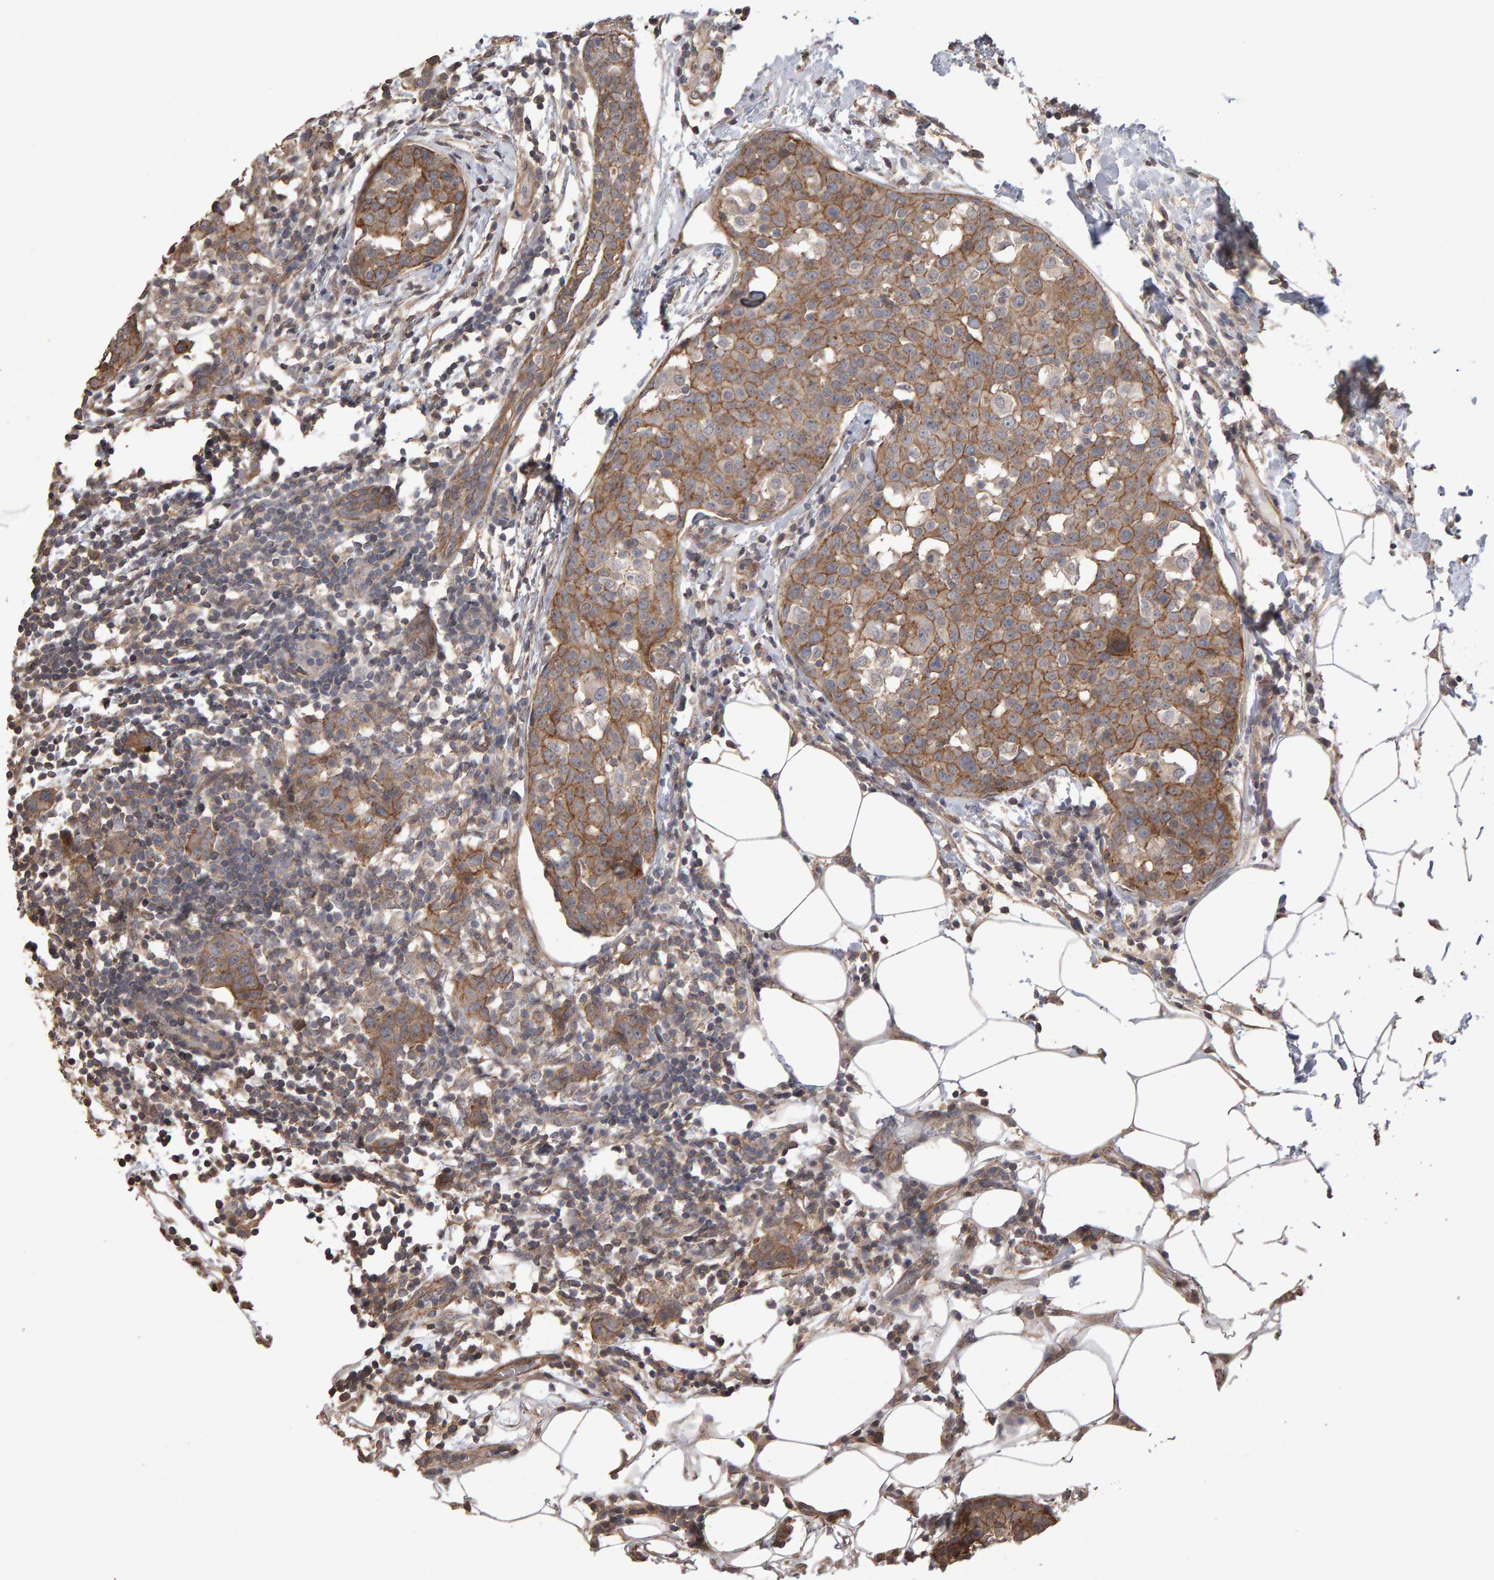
{"staining": {"intensity": "moderate", "quantity": ">75%", "location": "cytoplasmic/membranous"}, "tissue": "breast cancer", "cell_type": "Tumor cells", "image_type": "cancer", "snomed": [{"axis": "morphology", "description": "Normal tissue, NOS"}, {"axis": "morphology", "description": "Duct carcinoma"}, {"axis": "topography", "description": "Breast"}], "caption": "Breast invasive ductal carcinoma tissue reveals moderate cytoplasmic/membranous positivity in approximately >75% of tumor cells, visualized by immunohistochemistry.", "gene": "SCRIB", "patient": {"sex": "female", "age": 37}}